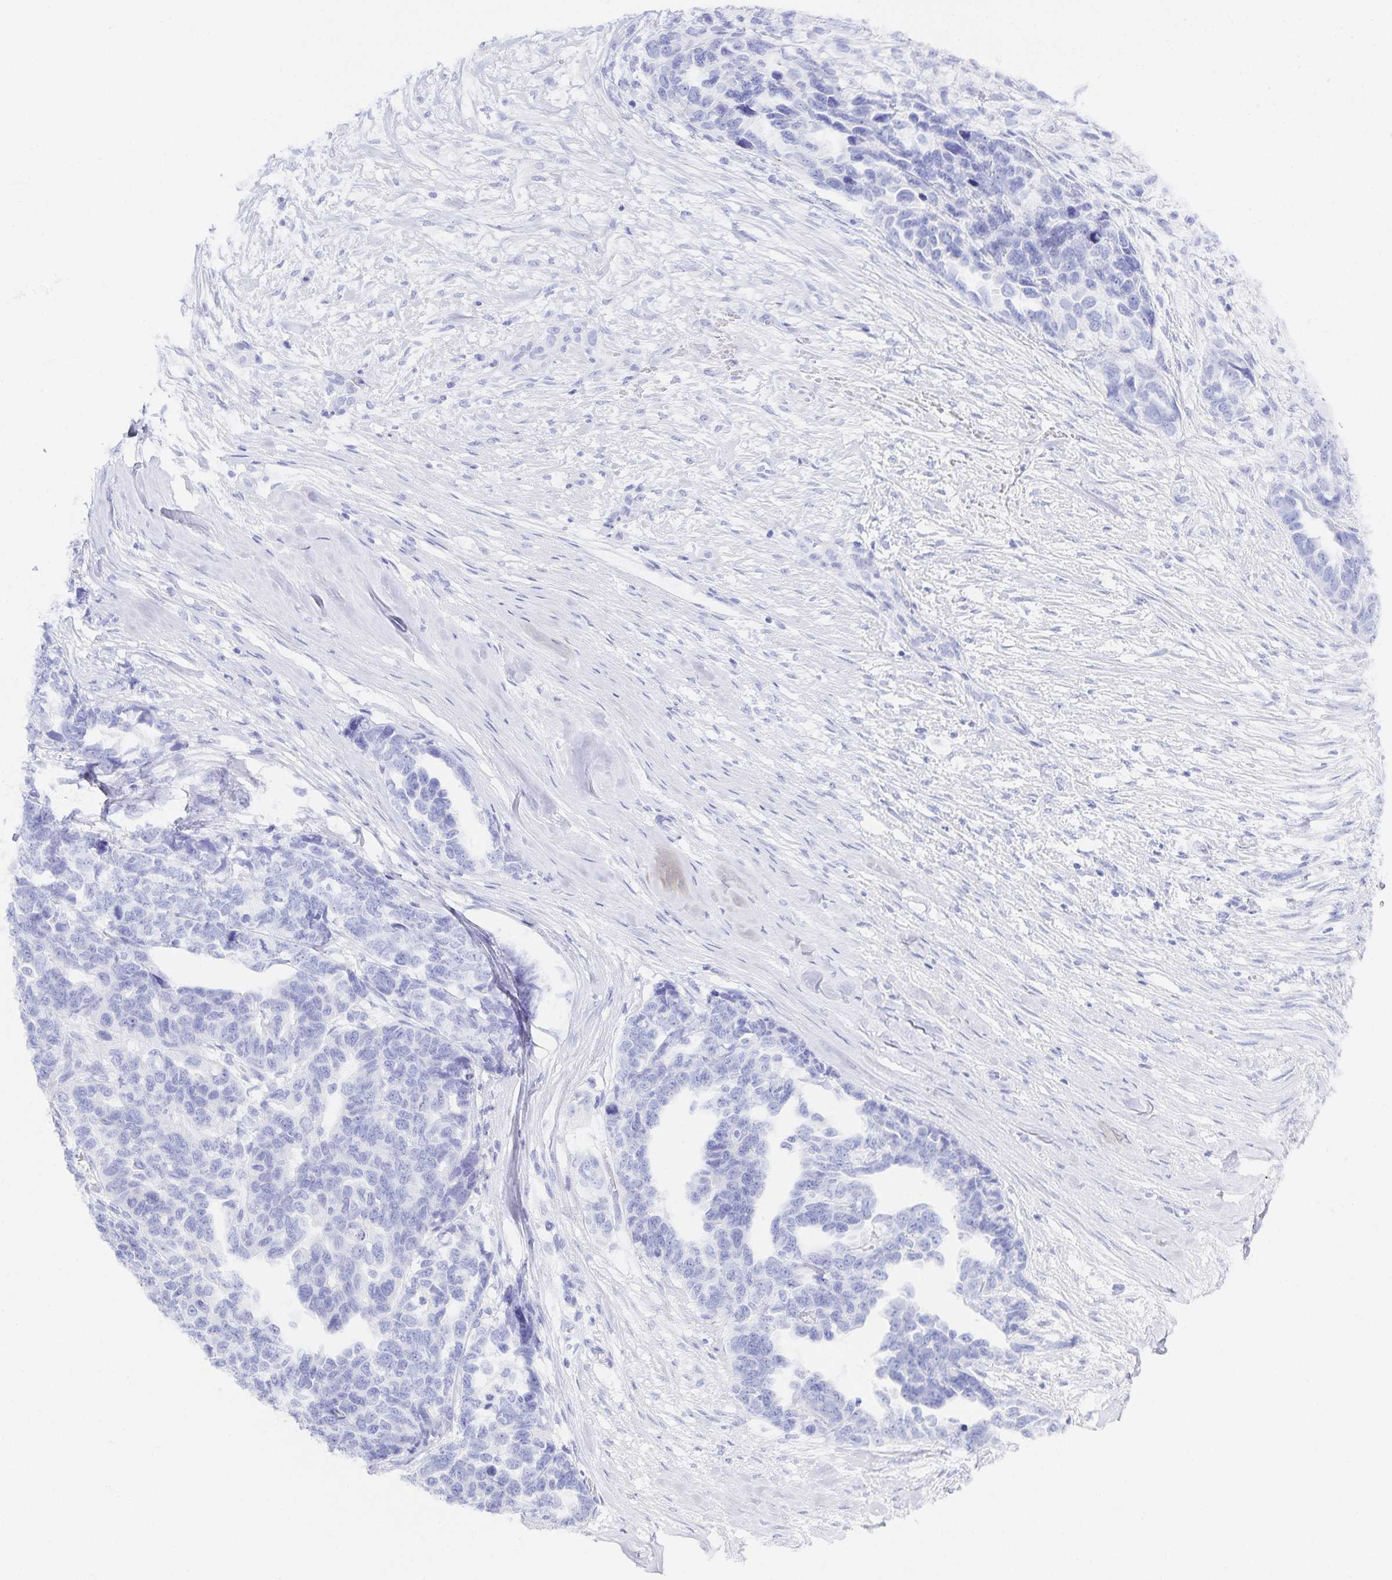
{"staining": {"intensity": "negative", "quantity": "none", "location": "none"}, "tissue": "ovarian cancer", "cell_type": "Tumor cells", "image_type": "cancer", "snomed": [{"axis": "morphology", "description": "Cystadenocarcinoma, serous, NOS"}, {"axis": "topography", "description": "Ovary"}], "caption": "DAB immunohistochemical staining of serous cystadenocarcinoma (ovarian) demonstrates no significant expression in tumor cells. (IHC, brightfield microscopy, high magnification).", "gene": "SNTN", "patient": {"sex": "female", "age": 69}}